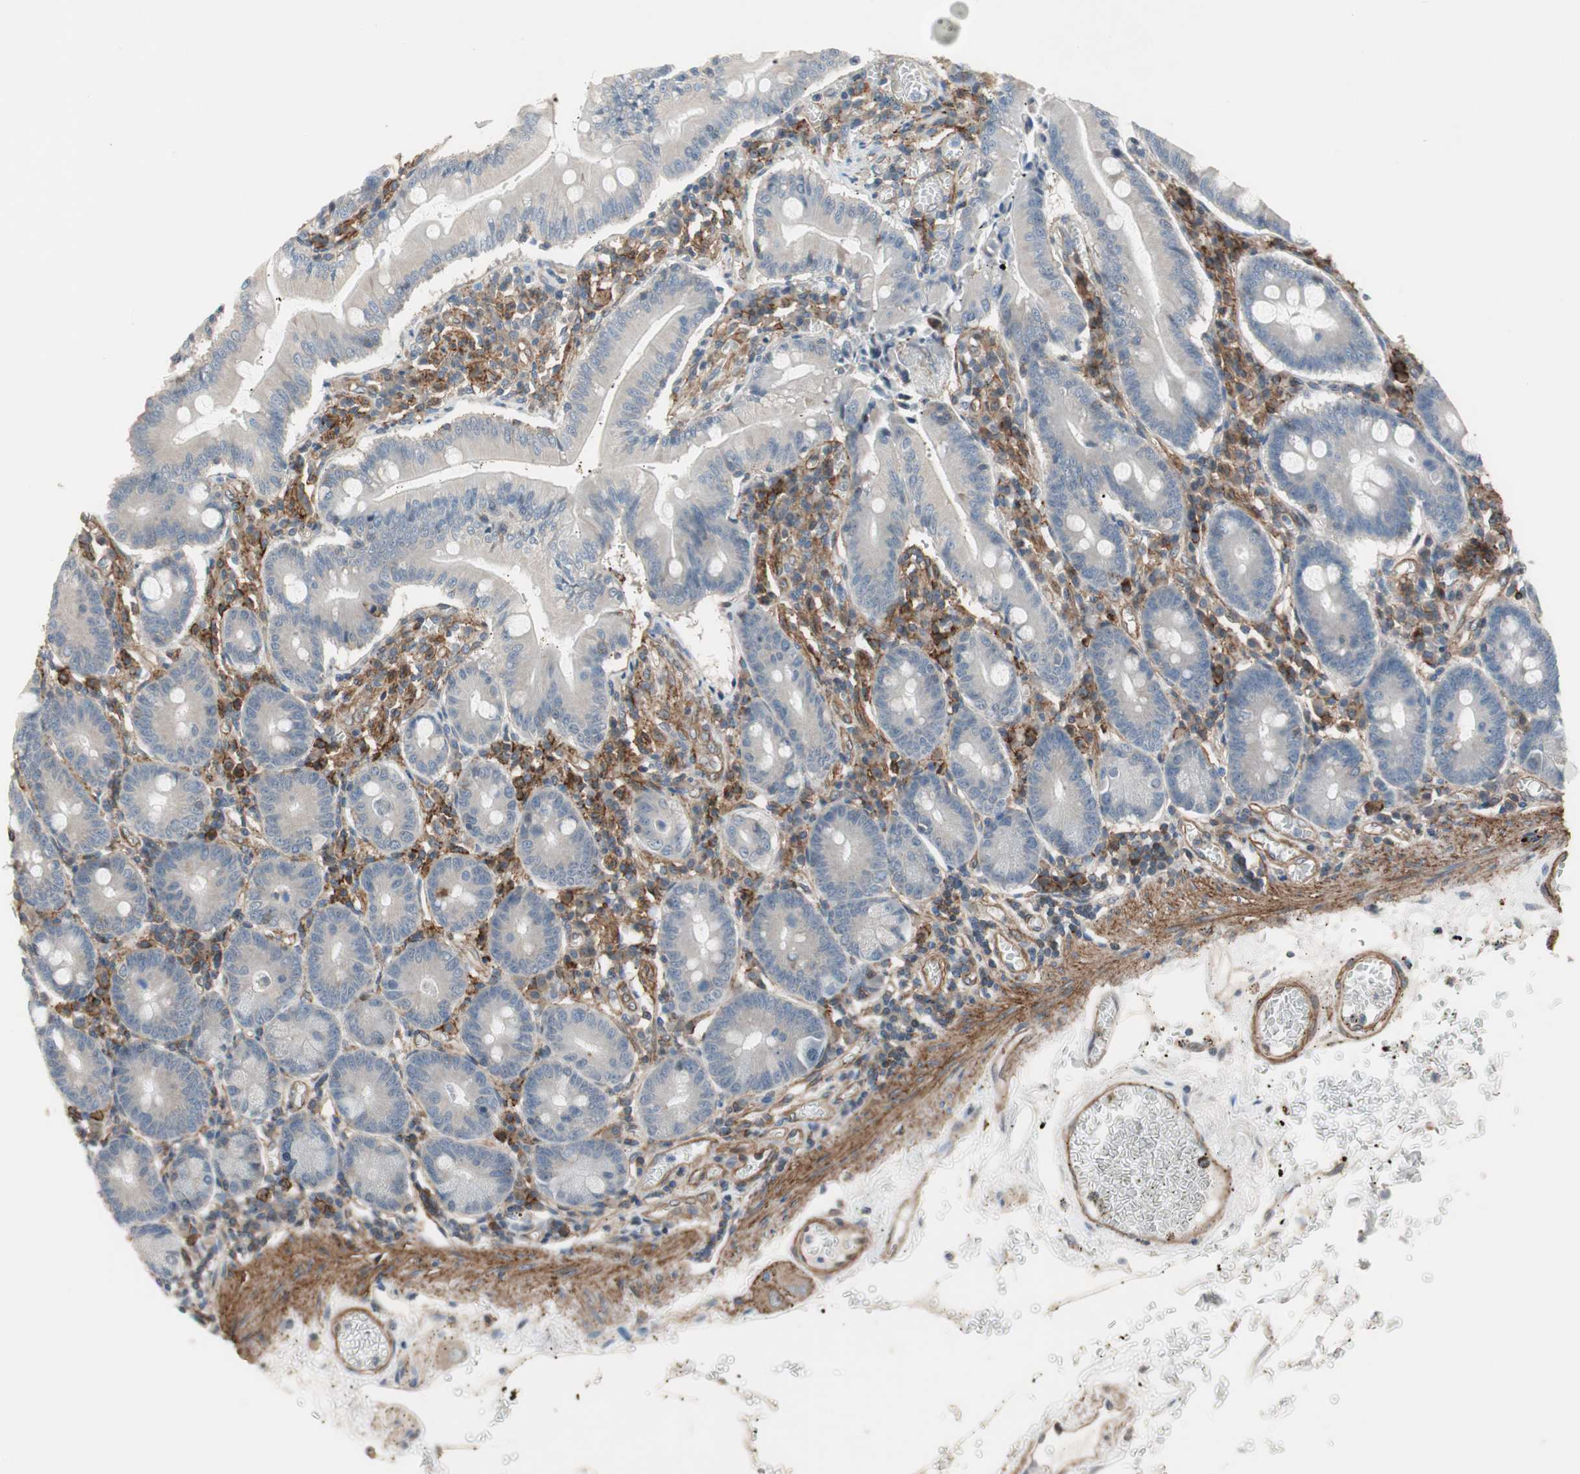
{"staining": {"intensity": "negative", "quantity": "none", "location": "none"}, "tissue": "small intestine", "cell_type": "Glandular cells", "image_type": "normal", "snomed": [{"axis": "morphology", "description": "Normal tissue, NOS"}, {"axis": "topography", "description": "Small intestine"}], "caption": "The histopathology image shows no significant positivity in glandular cells of small intestine. (DAB immunohistochemistry visualized using brightfield microscopy, high magnification).", "gene": "GRHL1", "patient": {"sex": "male", "age": 71}}